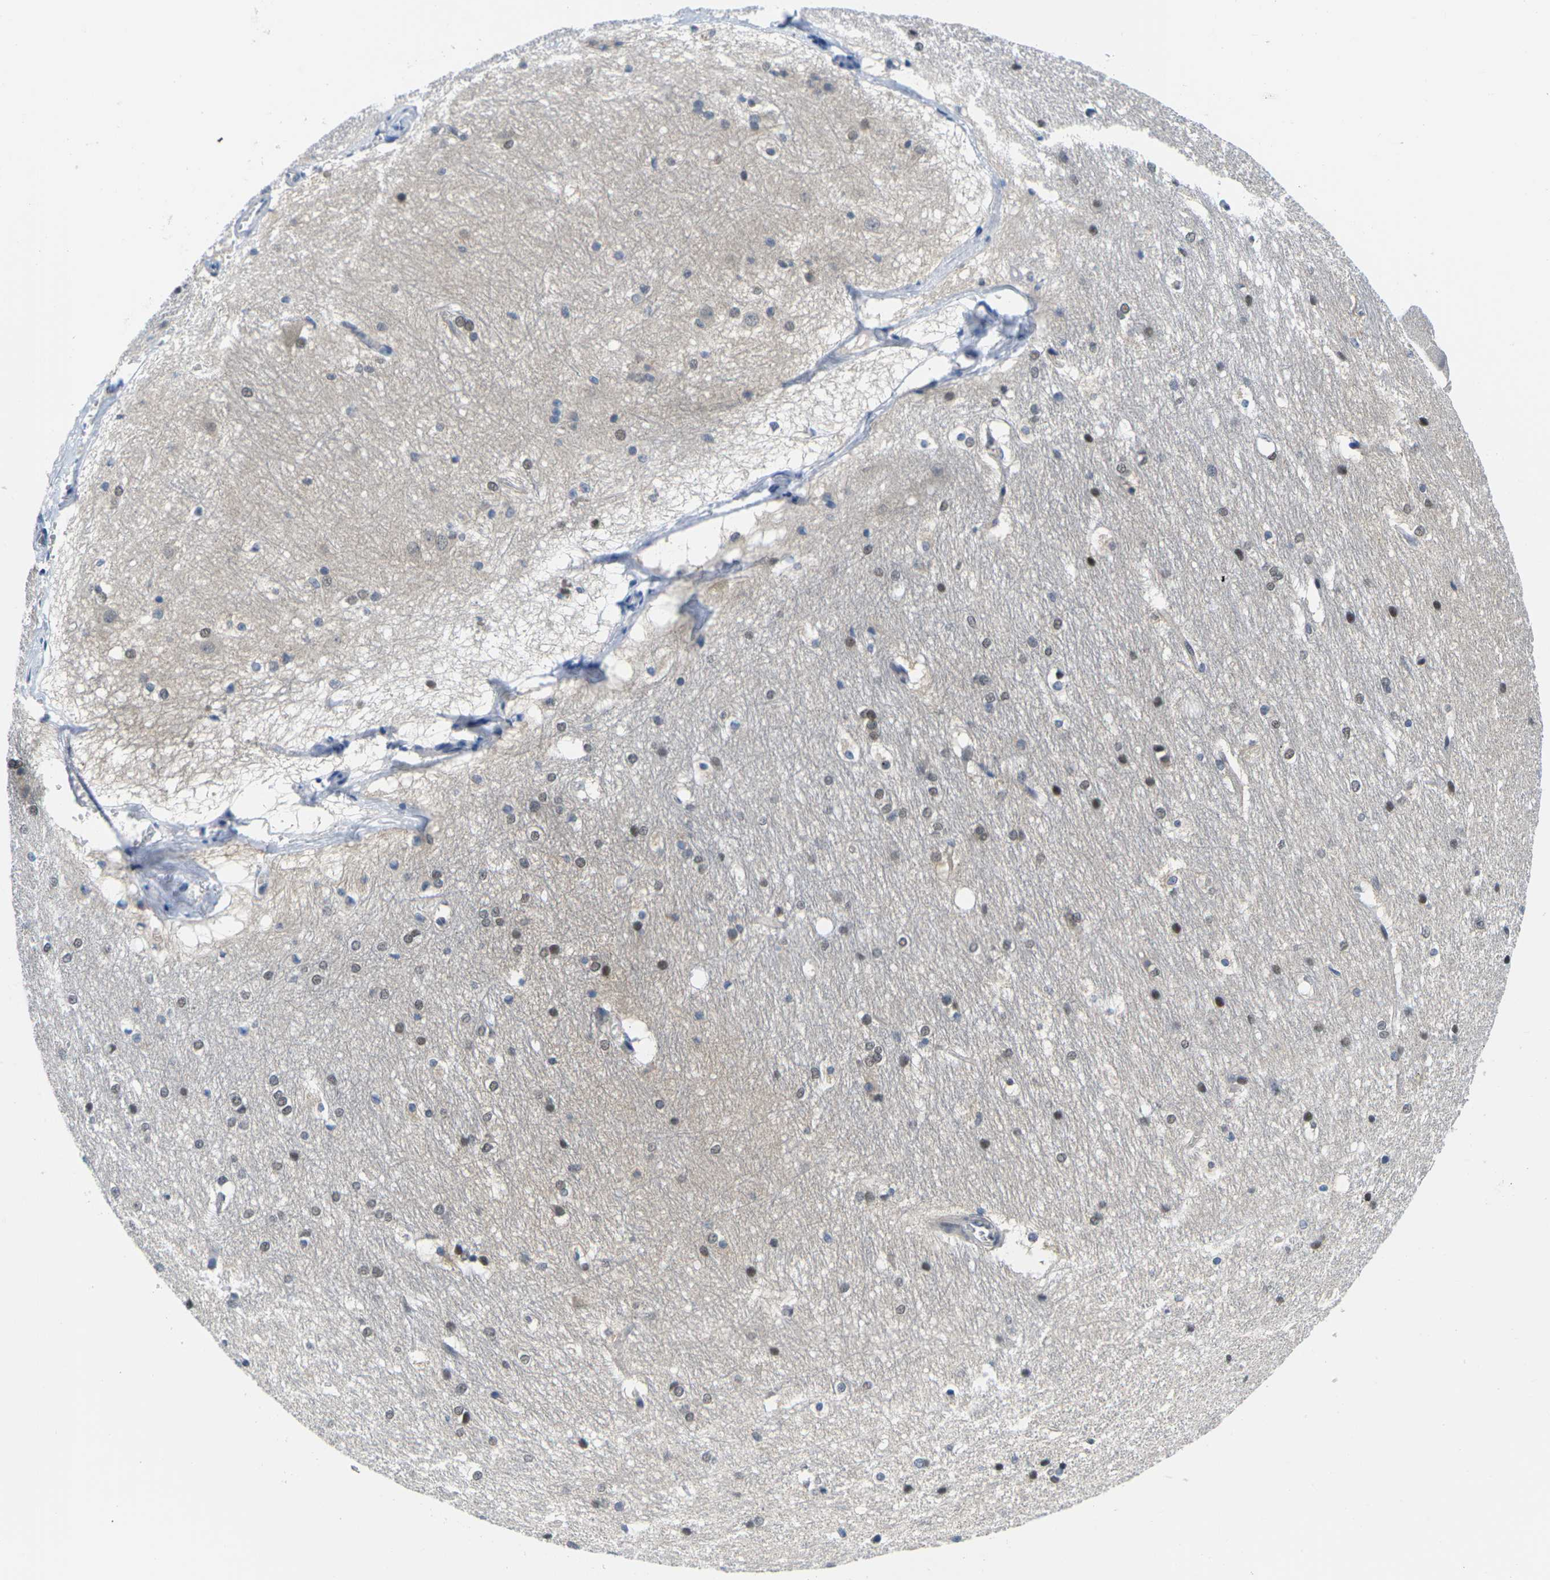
{"staining": {"intensity": "moderate", "quantity": "<25%", "location": "nuclear"}, "tissue": "hippocampus", "cell_type": "Glial cells", "image_type": "normal", "snomed": [{"axis": "morphology", "description": "Normal tissue, NOS"}, {"axis": "topography", "description": "Hippocampus"}], "caption": "A micrograph showing moderate nuclear staining in about <25% of glial cells in benign hippocampus, as visualized by brown immunohistochemical staining.", "gene": "UBA7", "patient": {"sex": "female", "age": 19}}